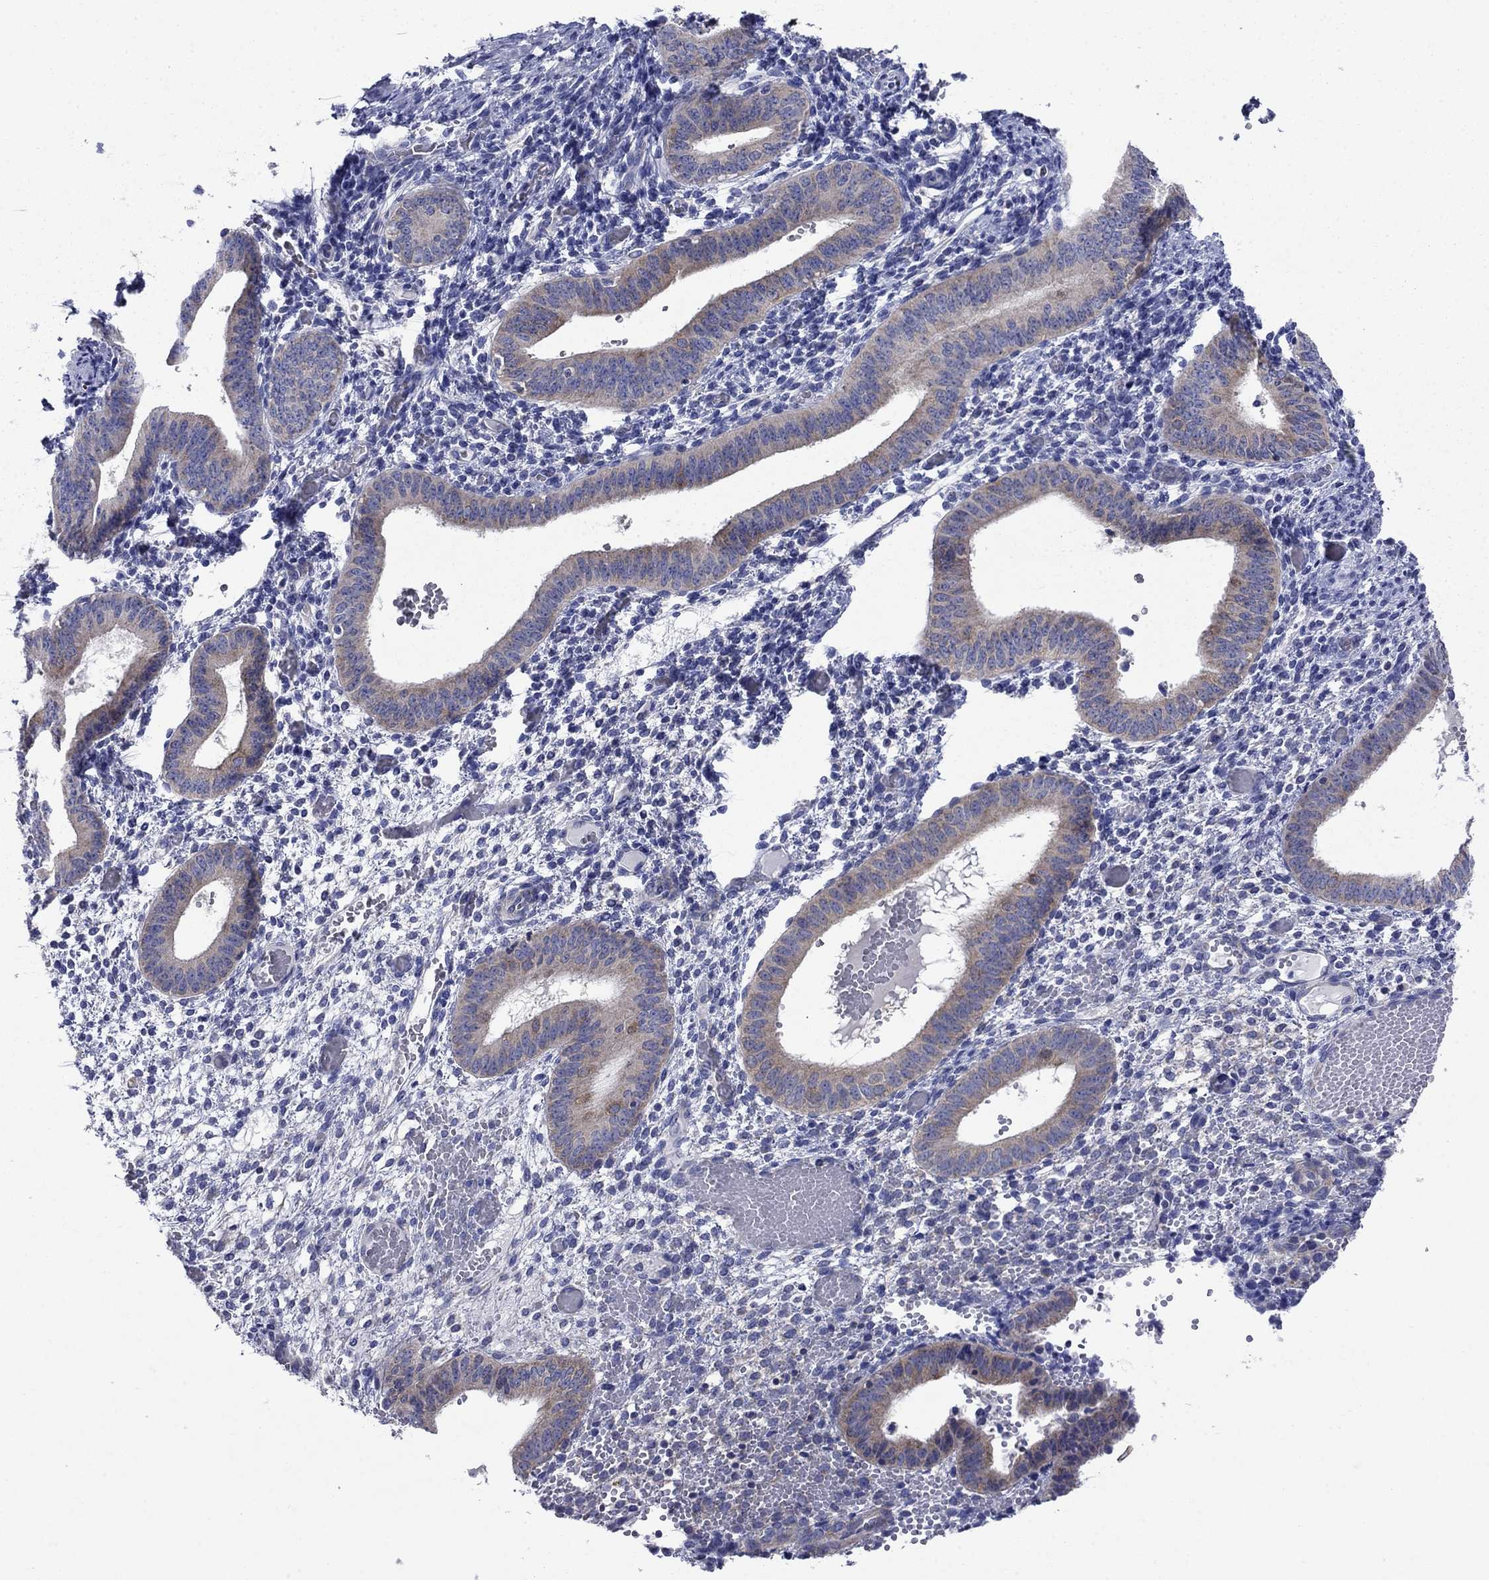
{"staining": {"intensity": "negative", "quantity": "none", "location": "none"}, "tissue": "endometrium", "cell_type": "Cells in endometrial stroma", "image_type": "normal", "snomed": [{"axis": "morphology", "description": "Normal tissue, NOS"}, {"axis": "topography", "description": "Endometrium"}], "caption": "Immunohistochemical staining of normal endometrium exhibits no significant expression in cells in endometrial stroma.", "gene": "SULT2B1", "patient": {"sex": "female", "age": 42}}